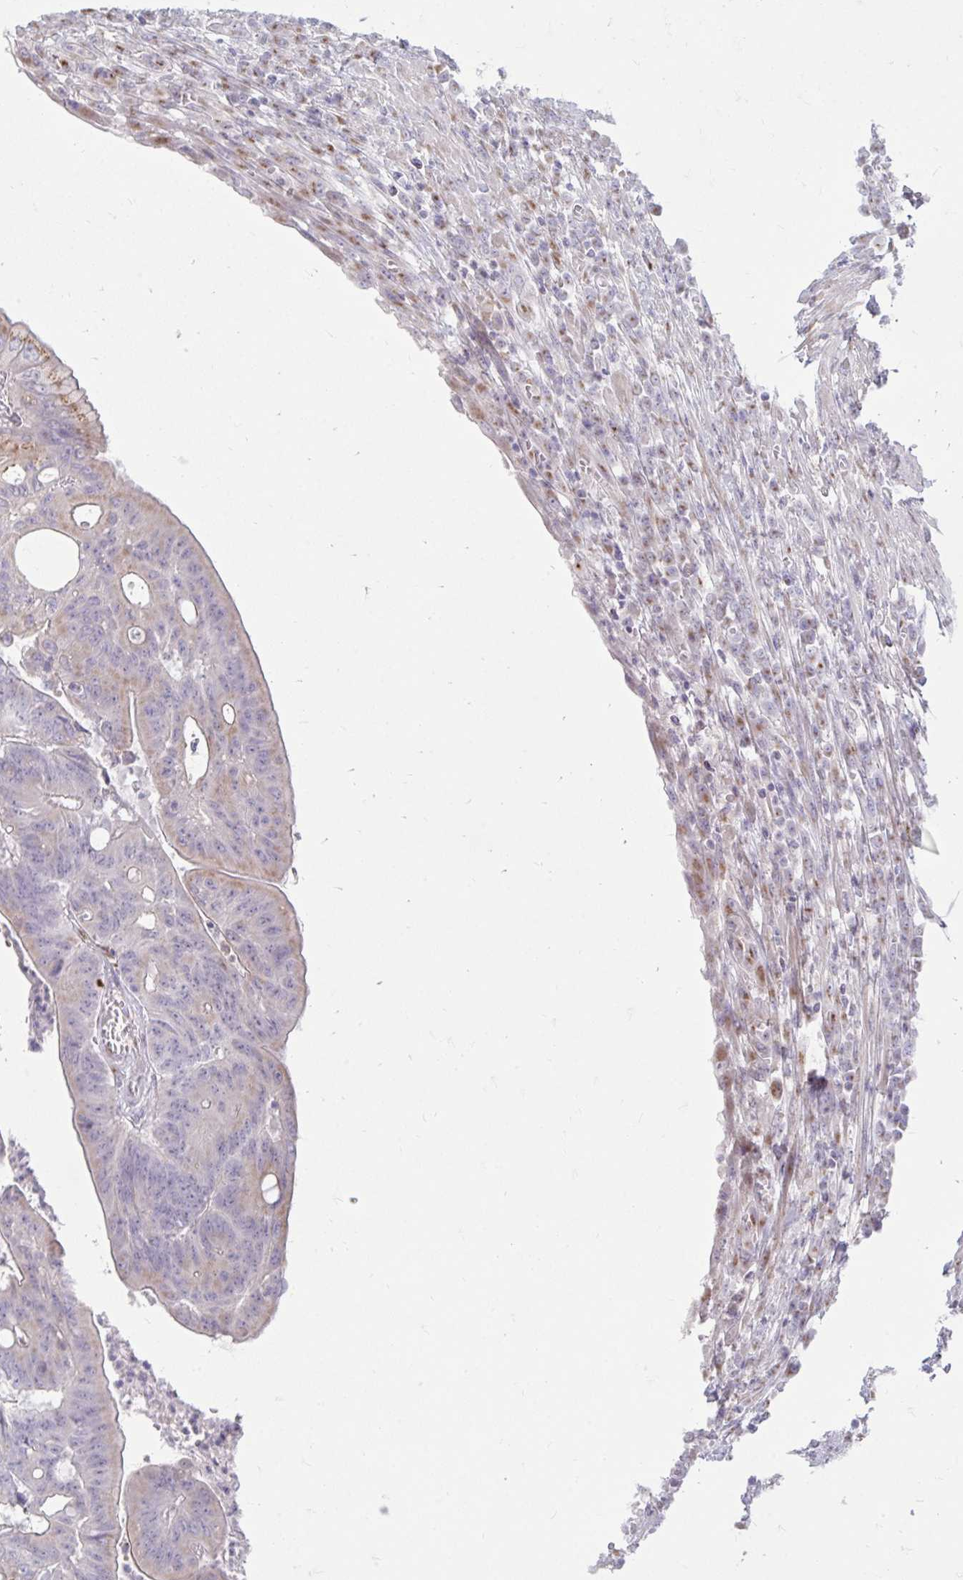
{"staining": {"intensity": "moderate", "quantity": "<25%", "location": "cytoplasmic/membranous"}, "tissue": "colorectal cancer", "cell_type": "Tumor cells", "image_type": "cancer", "snomed": [{"axis": "morphology", "description": "Adenocarcinoma, NOS"}, {"axis": "topography", "description": "Colon"}], "caption": "Colorectal adenocarcinoma stained with a protein marker displays moderate staining in tumor cells.", "gene": "RAB6B", "patient": {"sex": "male", "age": 65}}